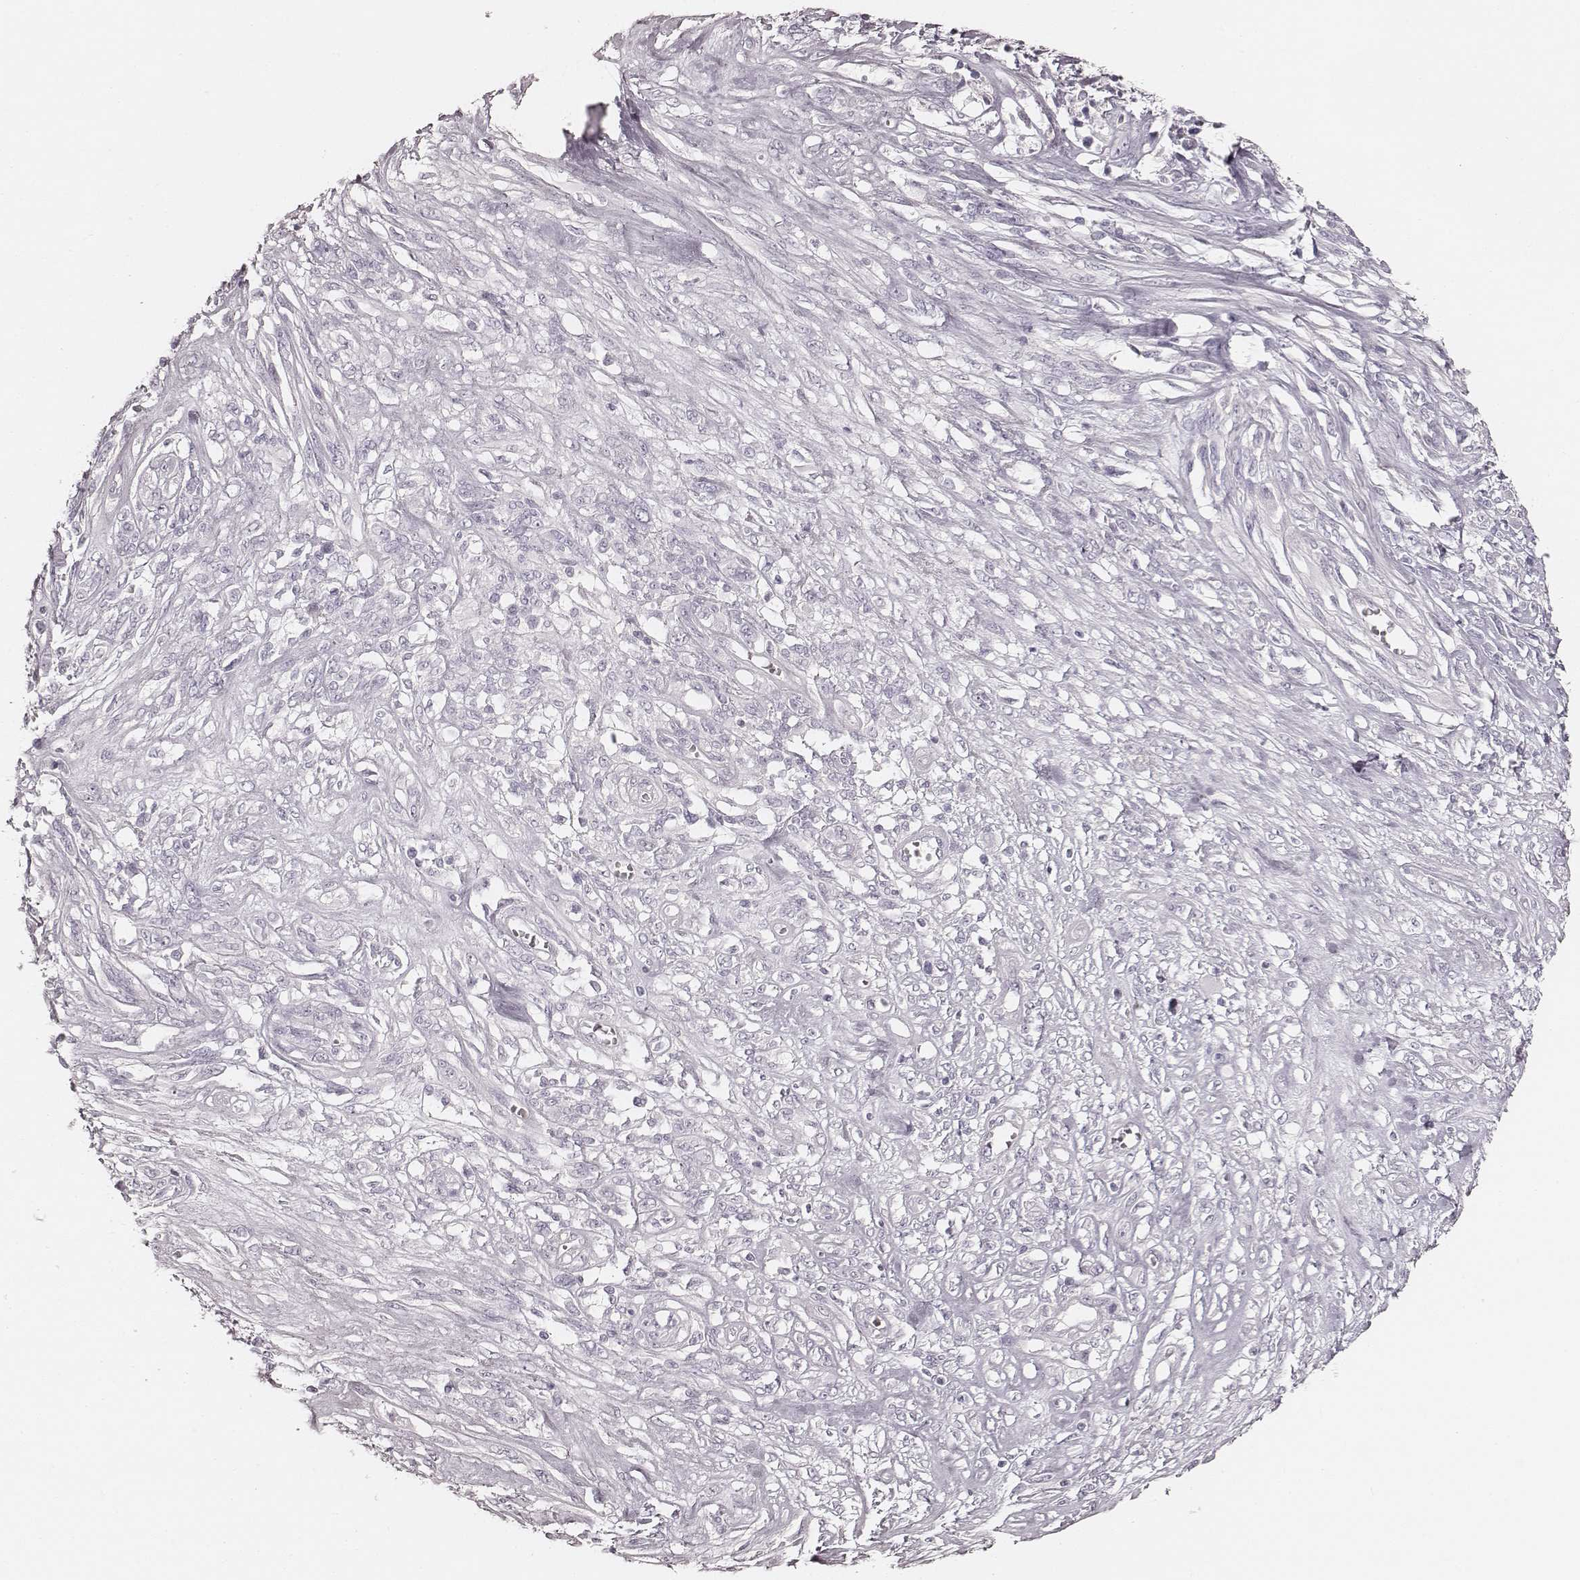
{"staining": {"intensity": "negative", "quantity": "none", "location": "none"}, "tissue": "melanoma", "cell_type": "Tumor cells", "image_type": "cancer", "snomed": [{"axis": "morphology", "description": "Malignant melanoma, NOS"}, {"axis": "topography", "description": "Skin"}], "caption": "A photomicrograph of human melanoma is negative for staining in tumor cells.", "gene": "KRT26", "patient": {"sex": "female", "age": 91}}